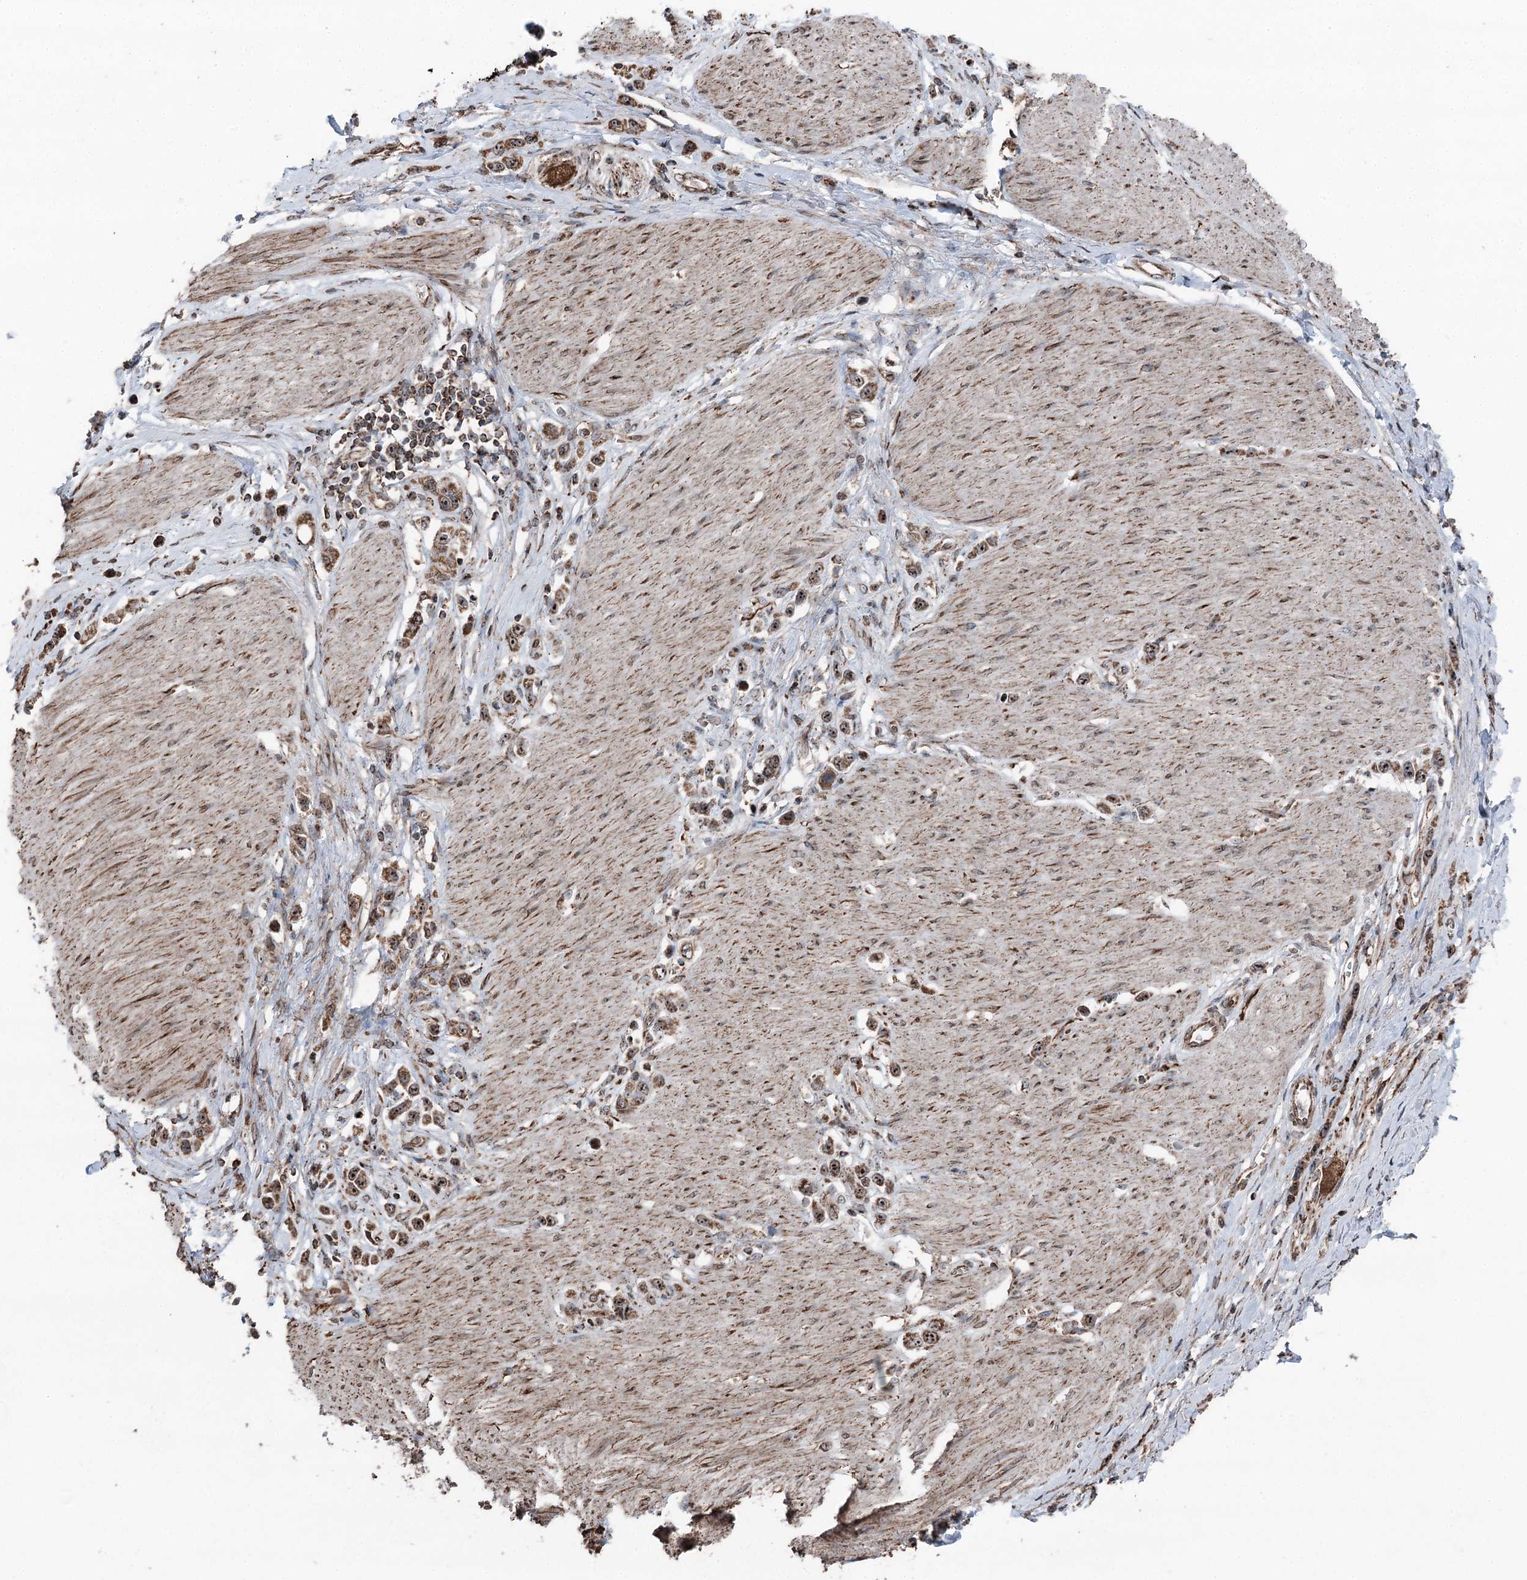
{"staining": {"intensity": "moderate", "quantity": ">75%", "location": "cytoplasmic/membranous,nuclear"}, "tissue": "stomach cancer", "cell_type": "Tumor cells", "image_type": "cancer", "snomed": [{"axis": "morphology", "description": "Normal tissue, NOS"}, {"axis": "morphology", "description": "Adenocarcinoma, NOS"}, {"axis": "topography", "description": "Stomach, upper"}, {"axis": "topography", "description": "Stomach"}], "caption": "Human stomach cancer (adenocarcinoma) stained with a protein marker exhibits moderate staining in tumor cells.", "gene": "STEEP1", "patient": {"sex": "female", "age": 65}}